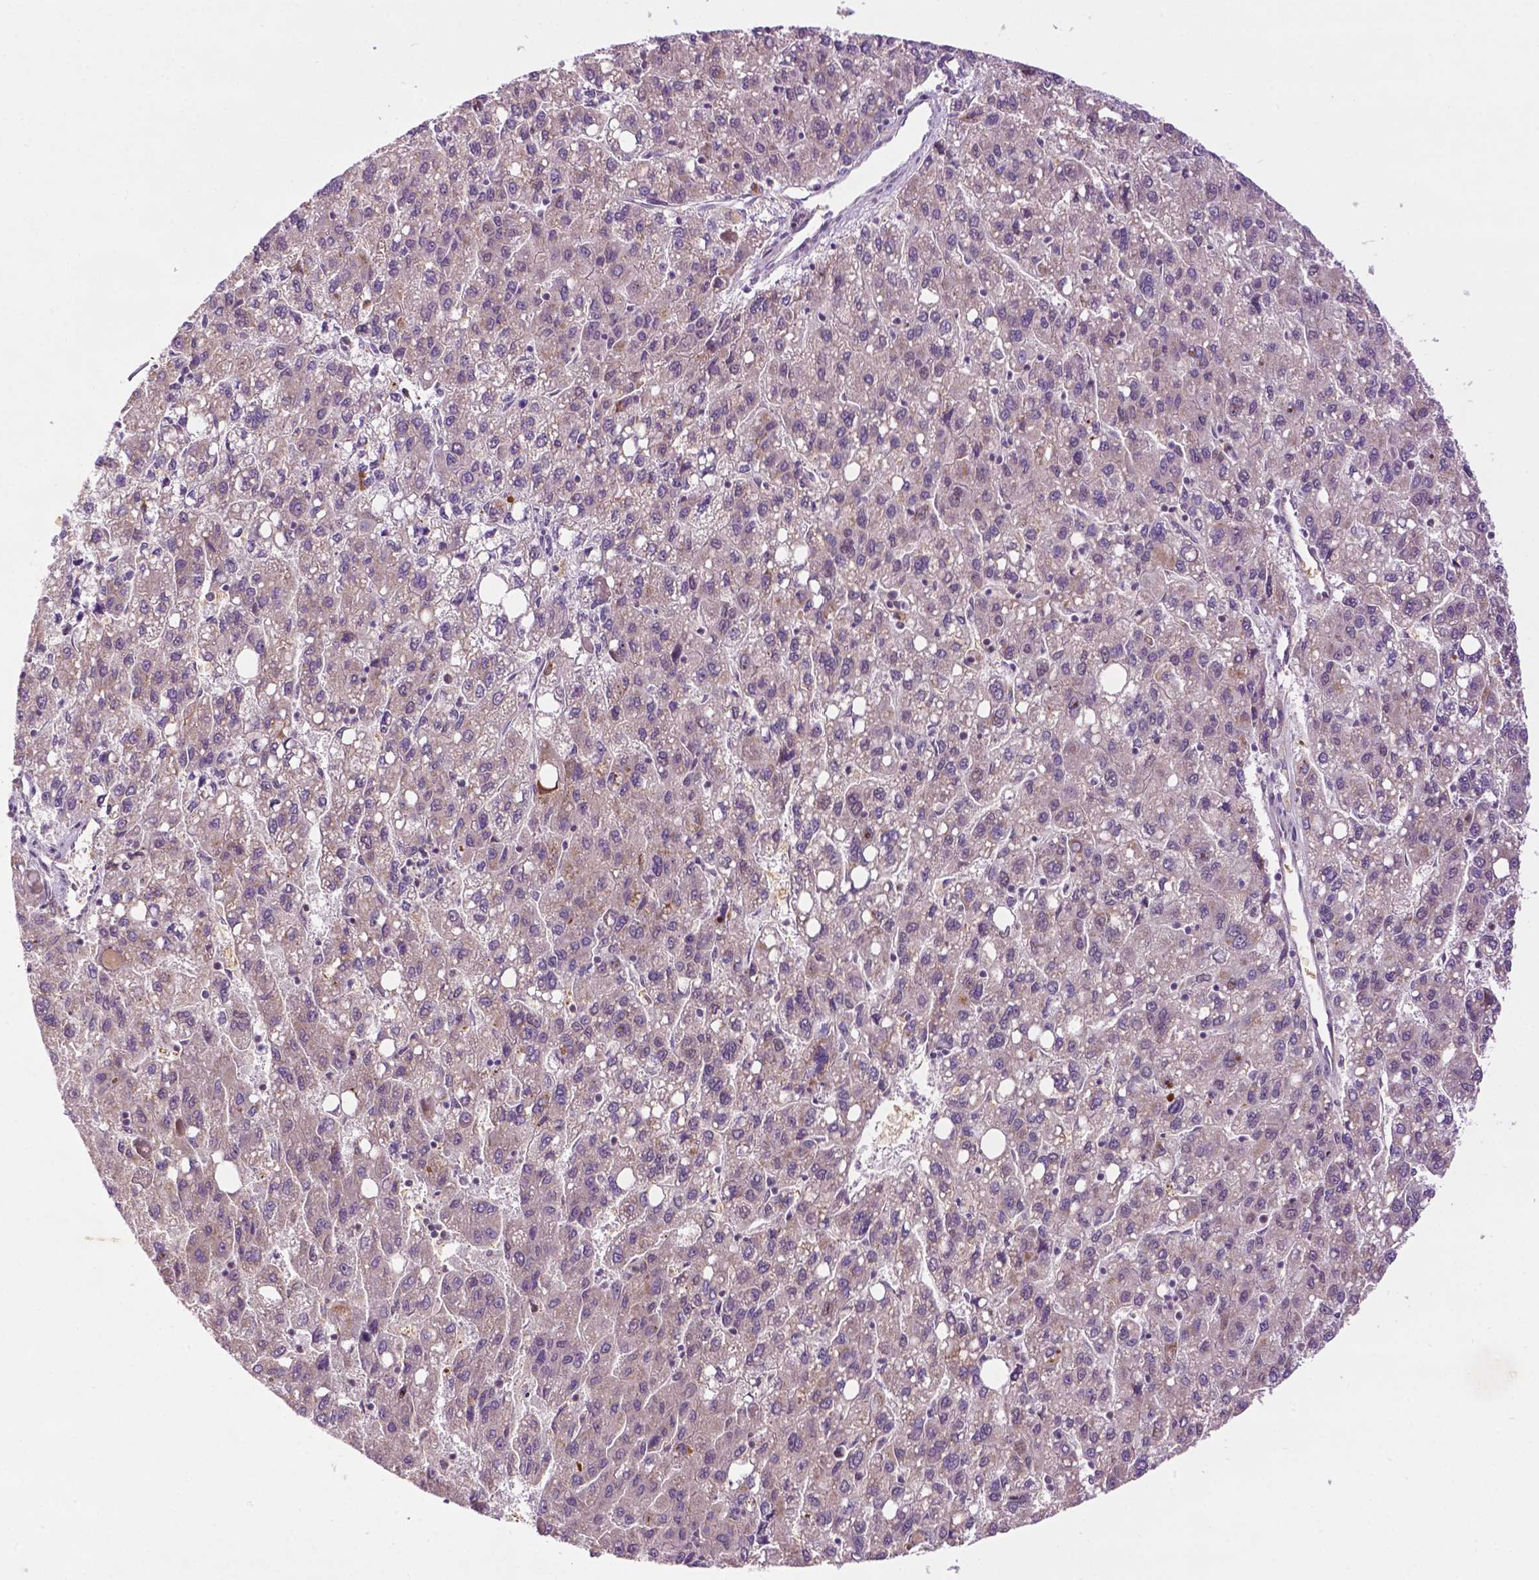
{"staining": {"intensity": "negative", "quantity": "none", "location": "none"}, "tissue": "liver cancer", "cell_type": "Tumor cells", "image_type": "cancer", "snomed": [{"axis": "morphology", "description": "Carcinoma, Hepatocellular, NOS"}, {"axis": "topography", "description": "Liver"}], "caption": "The micrograph shows no staining of tumor cells in hepatocellular carcinoma (liver).", "gene": "ZNF41", "patient": {"sex": "female", "age": 82}}